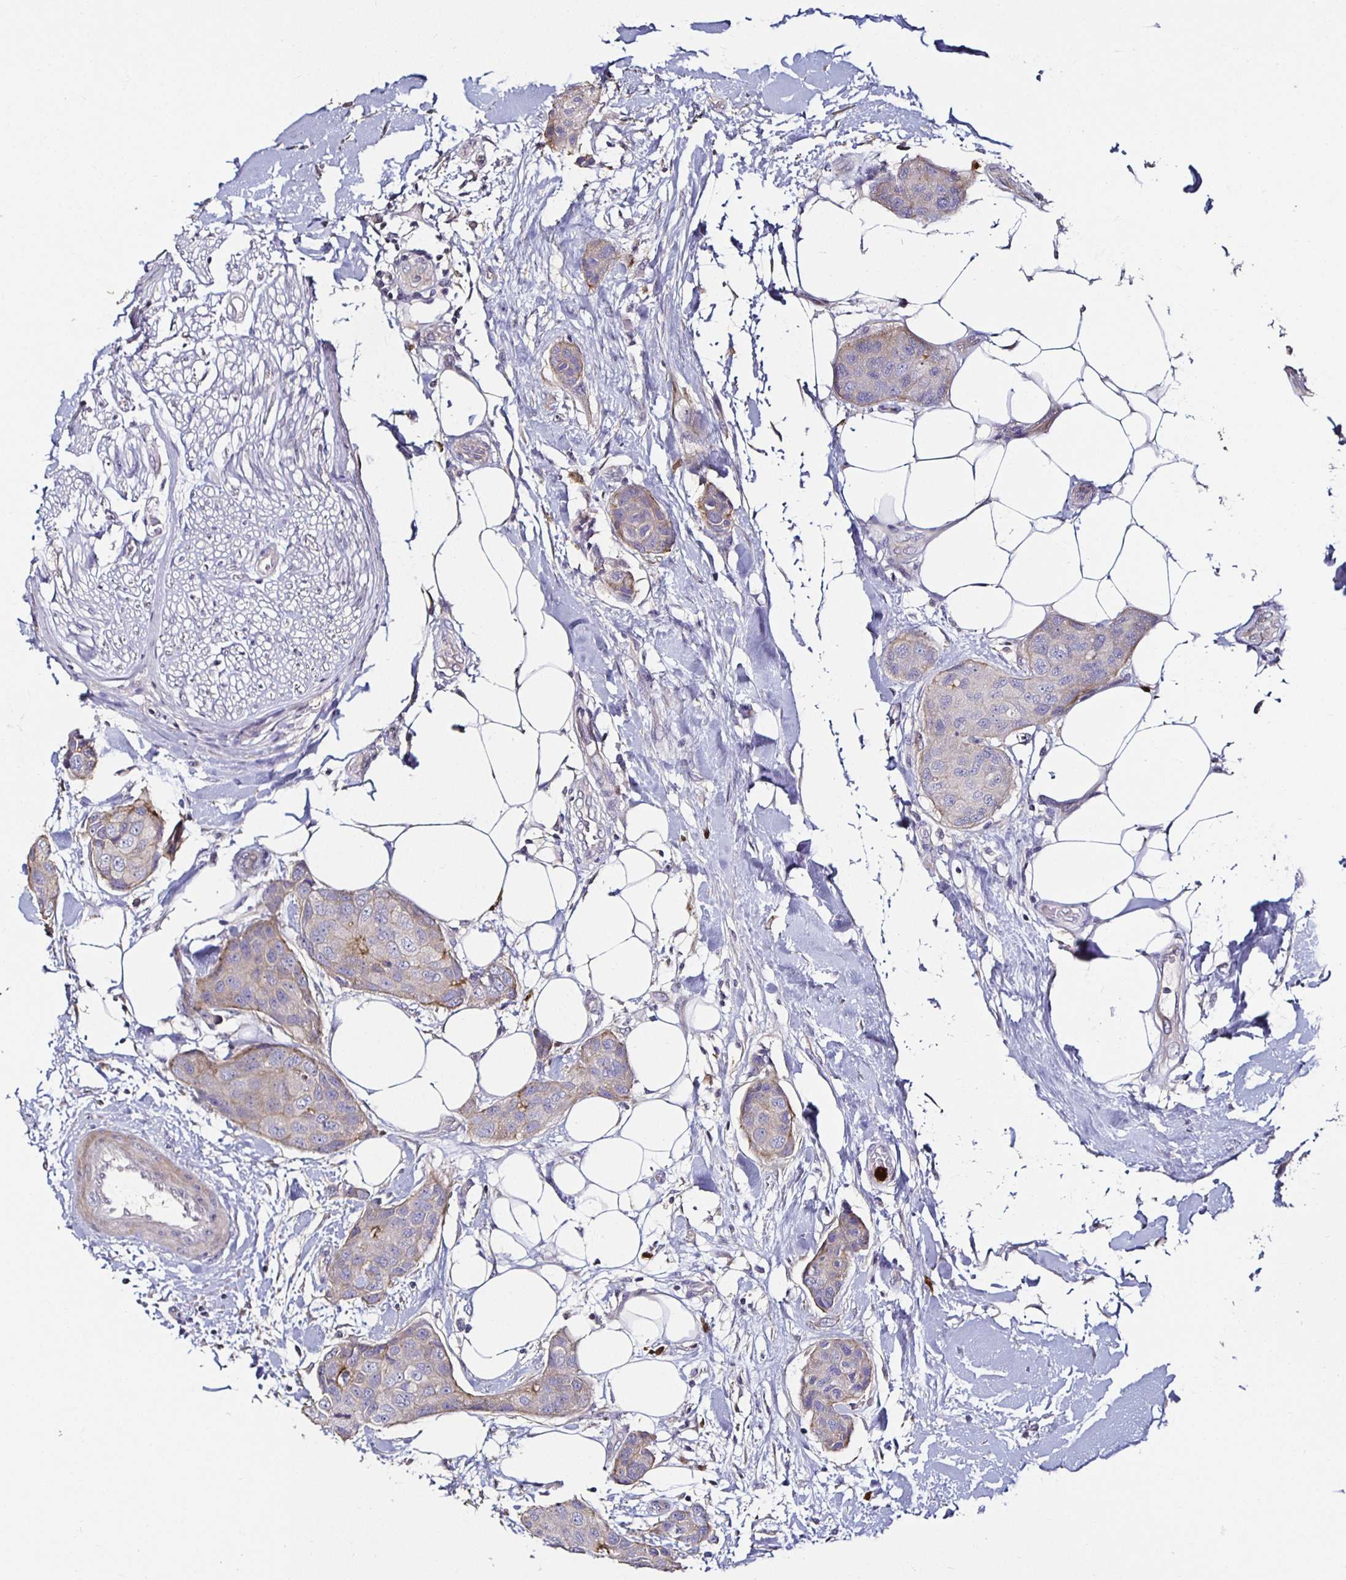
{"staining": {"intensity": "weak", "quantity": "<25%", "location": "cytoplasmic/membranous"}, "tissue": "breast cancer", "cell_type": "Tumor cells", "image_type": "cancer", "snomed": [{"axis": "morphology", "description": "Duct carcinoma"}, {"axis": "topography", "description": "Breast"}, {"axis": "topography", "description": "Lymph node"}], "caption": "A high-resolution photomicrograph shows immunohistochemistry (IHC) staining of intraductal carcinoma (breast), which reveals no significant expression in tumor cells.", "gene": "TLR4", "patient": {"sex": "female", "age": 80}}